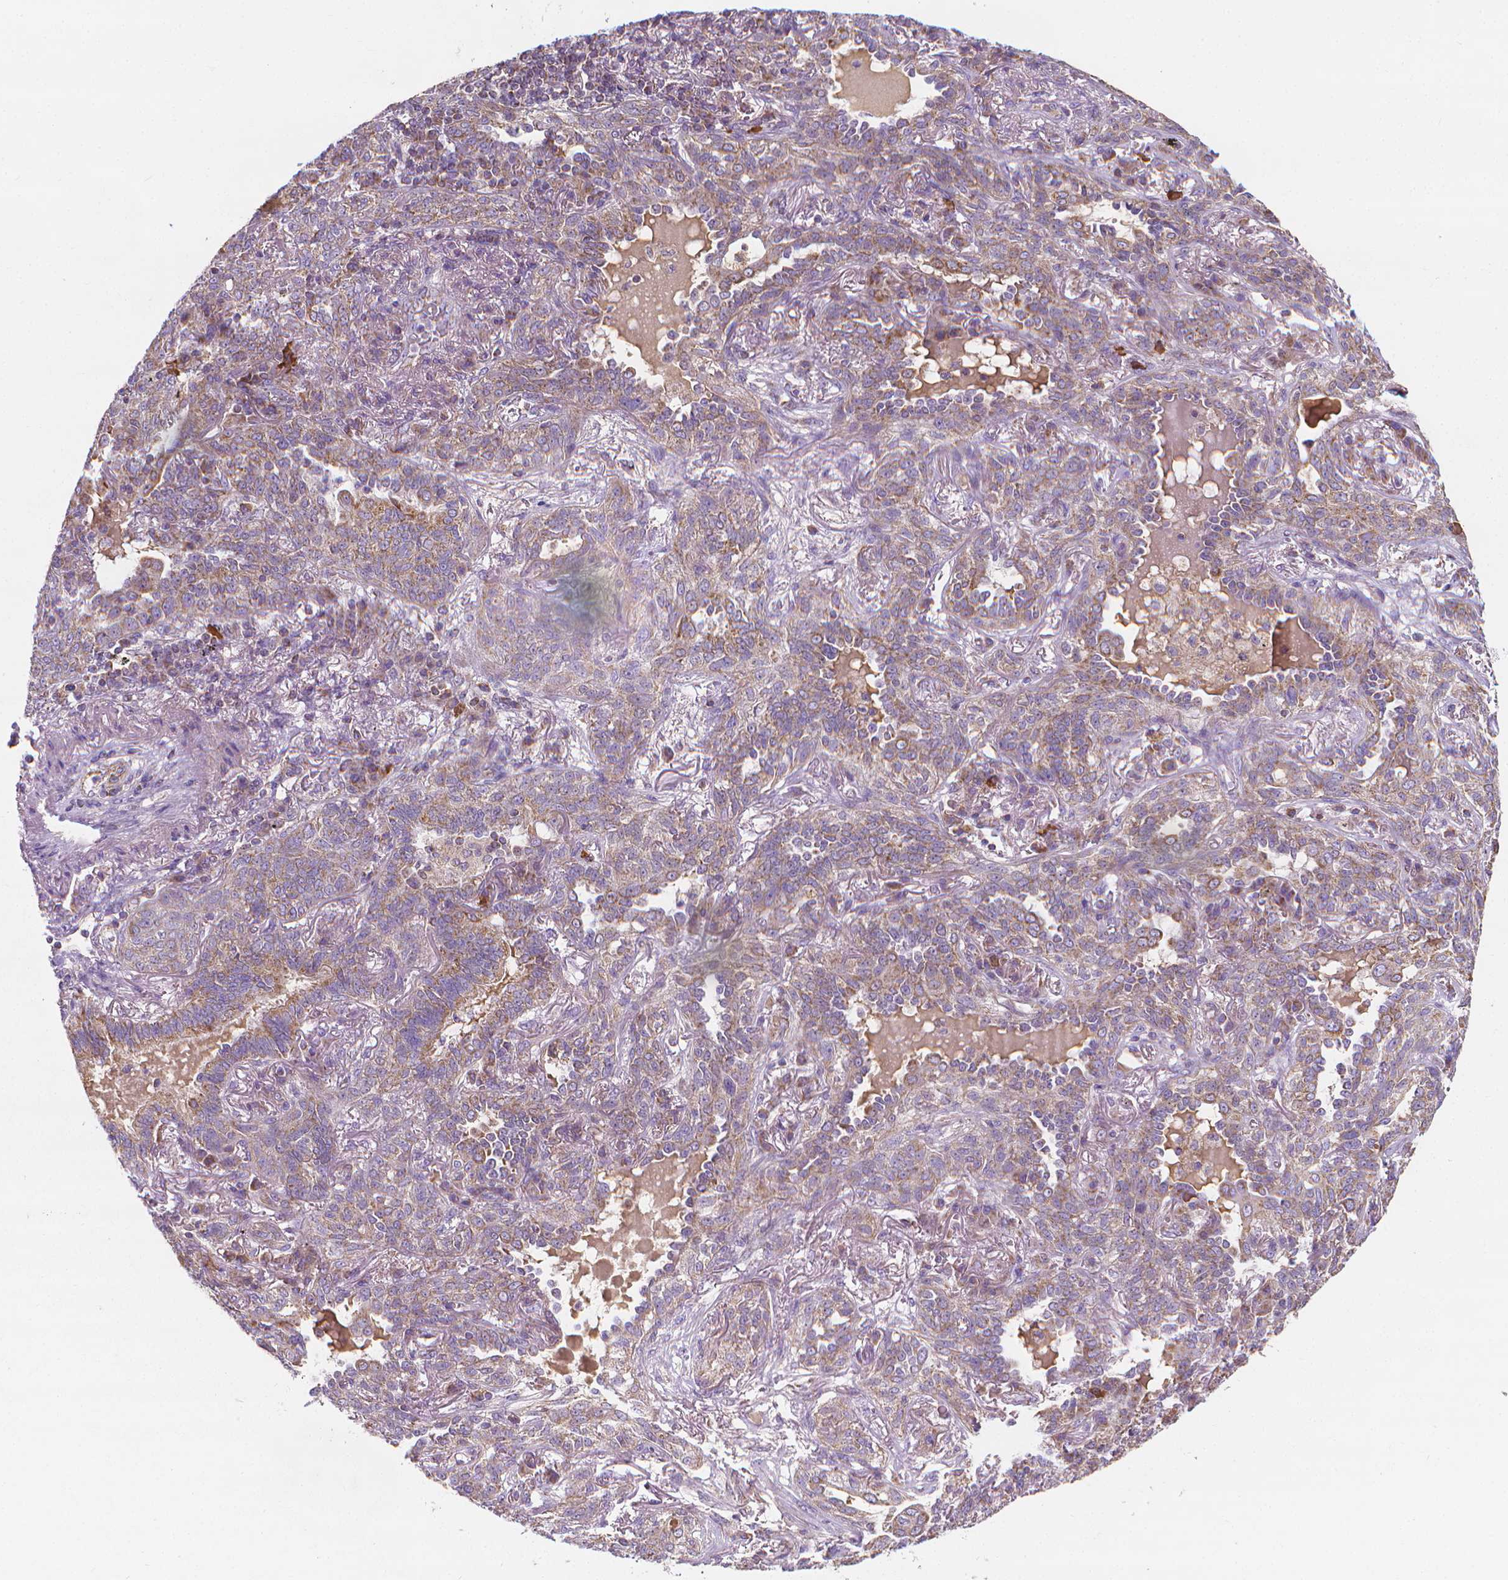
{"staining": {"intensity": "weak", "quantity": "25%-75%", "location": "cytoplasmic/membranous"}, "tissue": "lung cancer", "cell_type": "Tumor cells", "image_type": "cancer", "snomed": [{"axis": "morphology", "description": "Squamous cell carcinoma, NOS"}, {"axis": "topography", "description": "Lung"}], "caption": "Human lung cancer stained with a protein marker demonstrates weak staining in tumor cells.", "gene": "SNCAIP", "patient": {"sex": "female", "age": 70}}